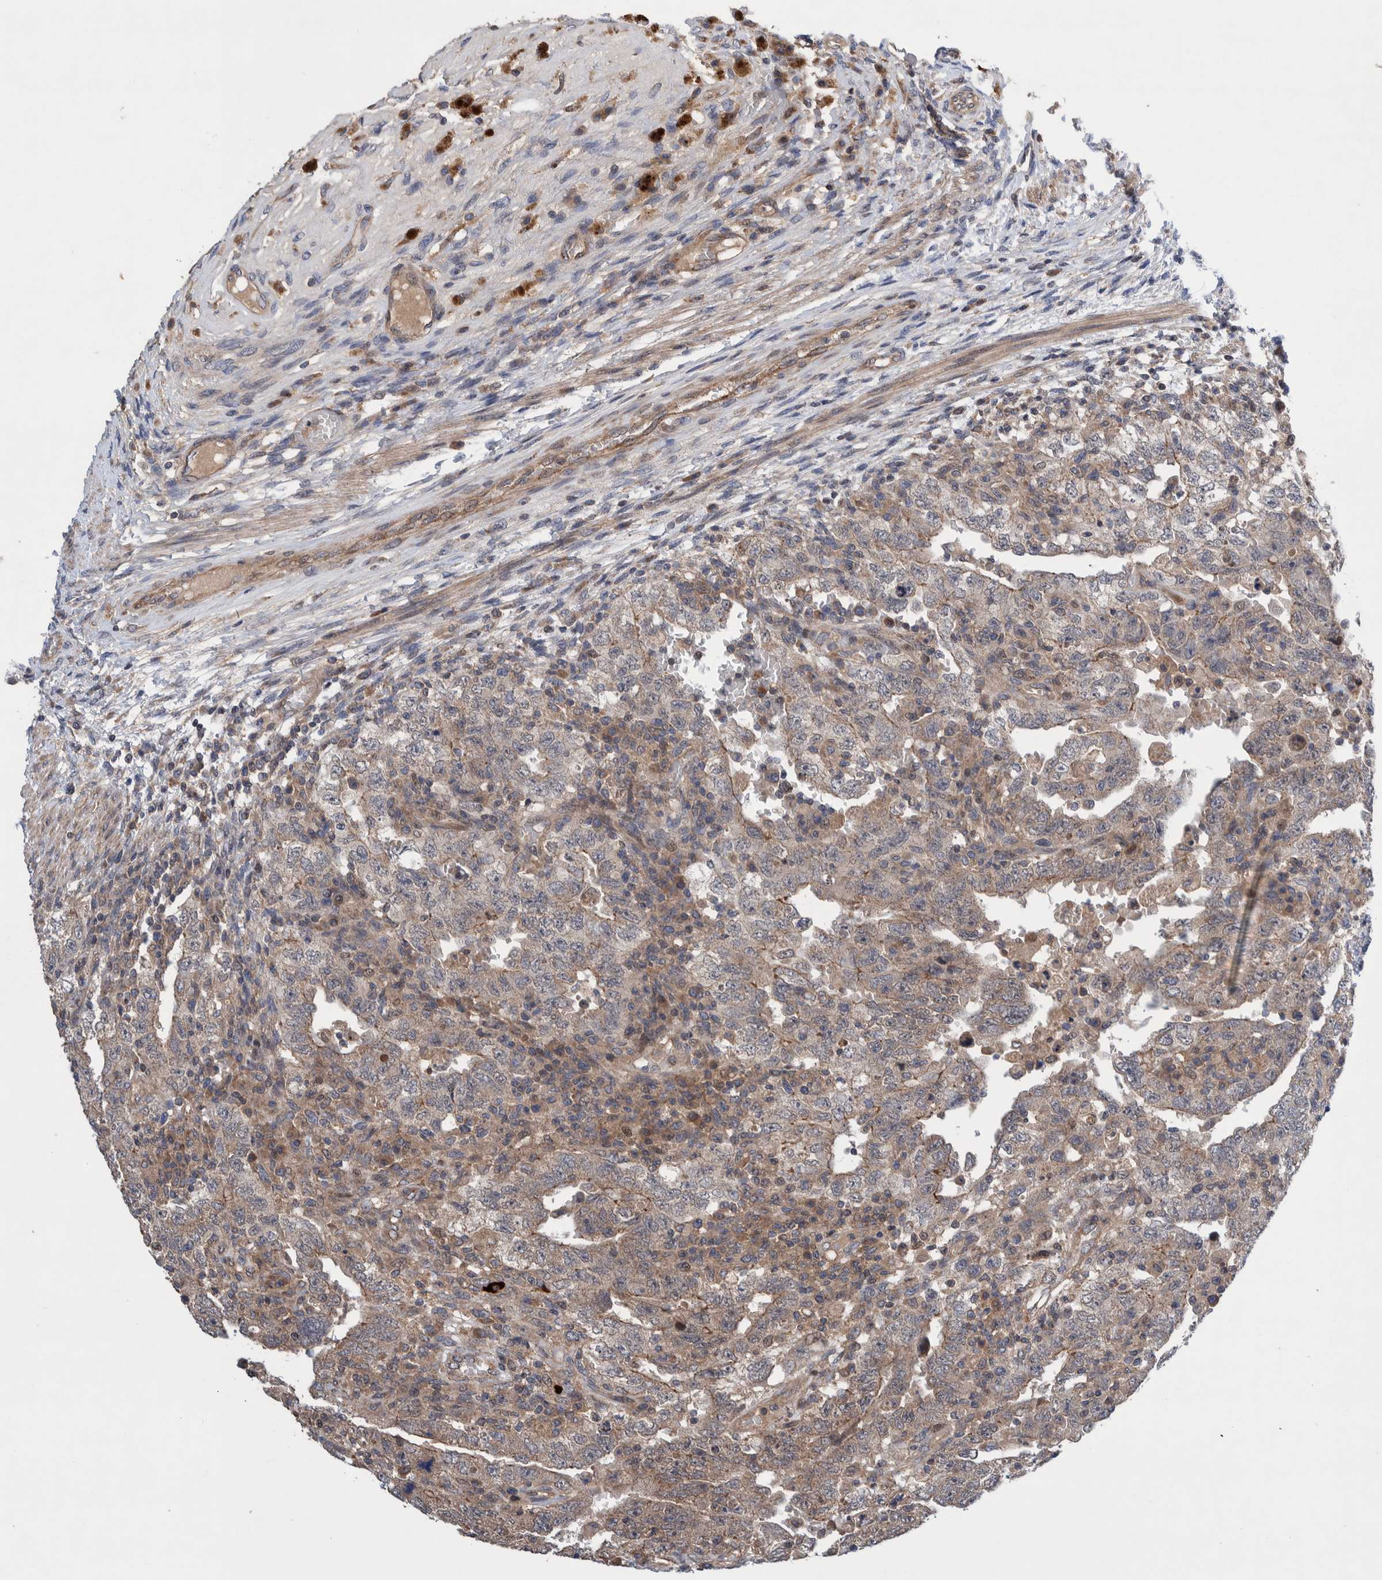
{"staining": {"intensity": "weak", "quantity": ">75%", "location": "cytoplasmic/membranous"}, "tissue": "testis cancer", "cell_type": "Tumor cells", "image_type": "cancer", "snomed": [{"axis": "morphology", "description": "Carcinoma, Embryonal, NOS"}, {"axis": "topography", "description": "Testis"}], "caption": "High-power microscopy captured an immunohistochemistry photomicrograph of embryonal carcinoma (testis), revealing weak cytoplasmic/membranous staining in approximately >75% of tumor cells. (IHC, brightfield microscopy, high magnification).", "gene": "PIK3R6", "patient": {"sex": "male", "age": 26}}